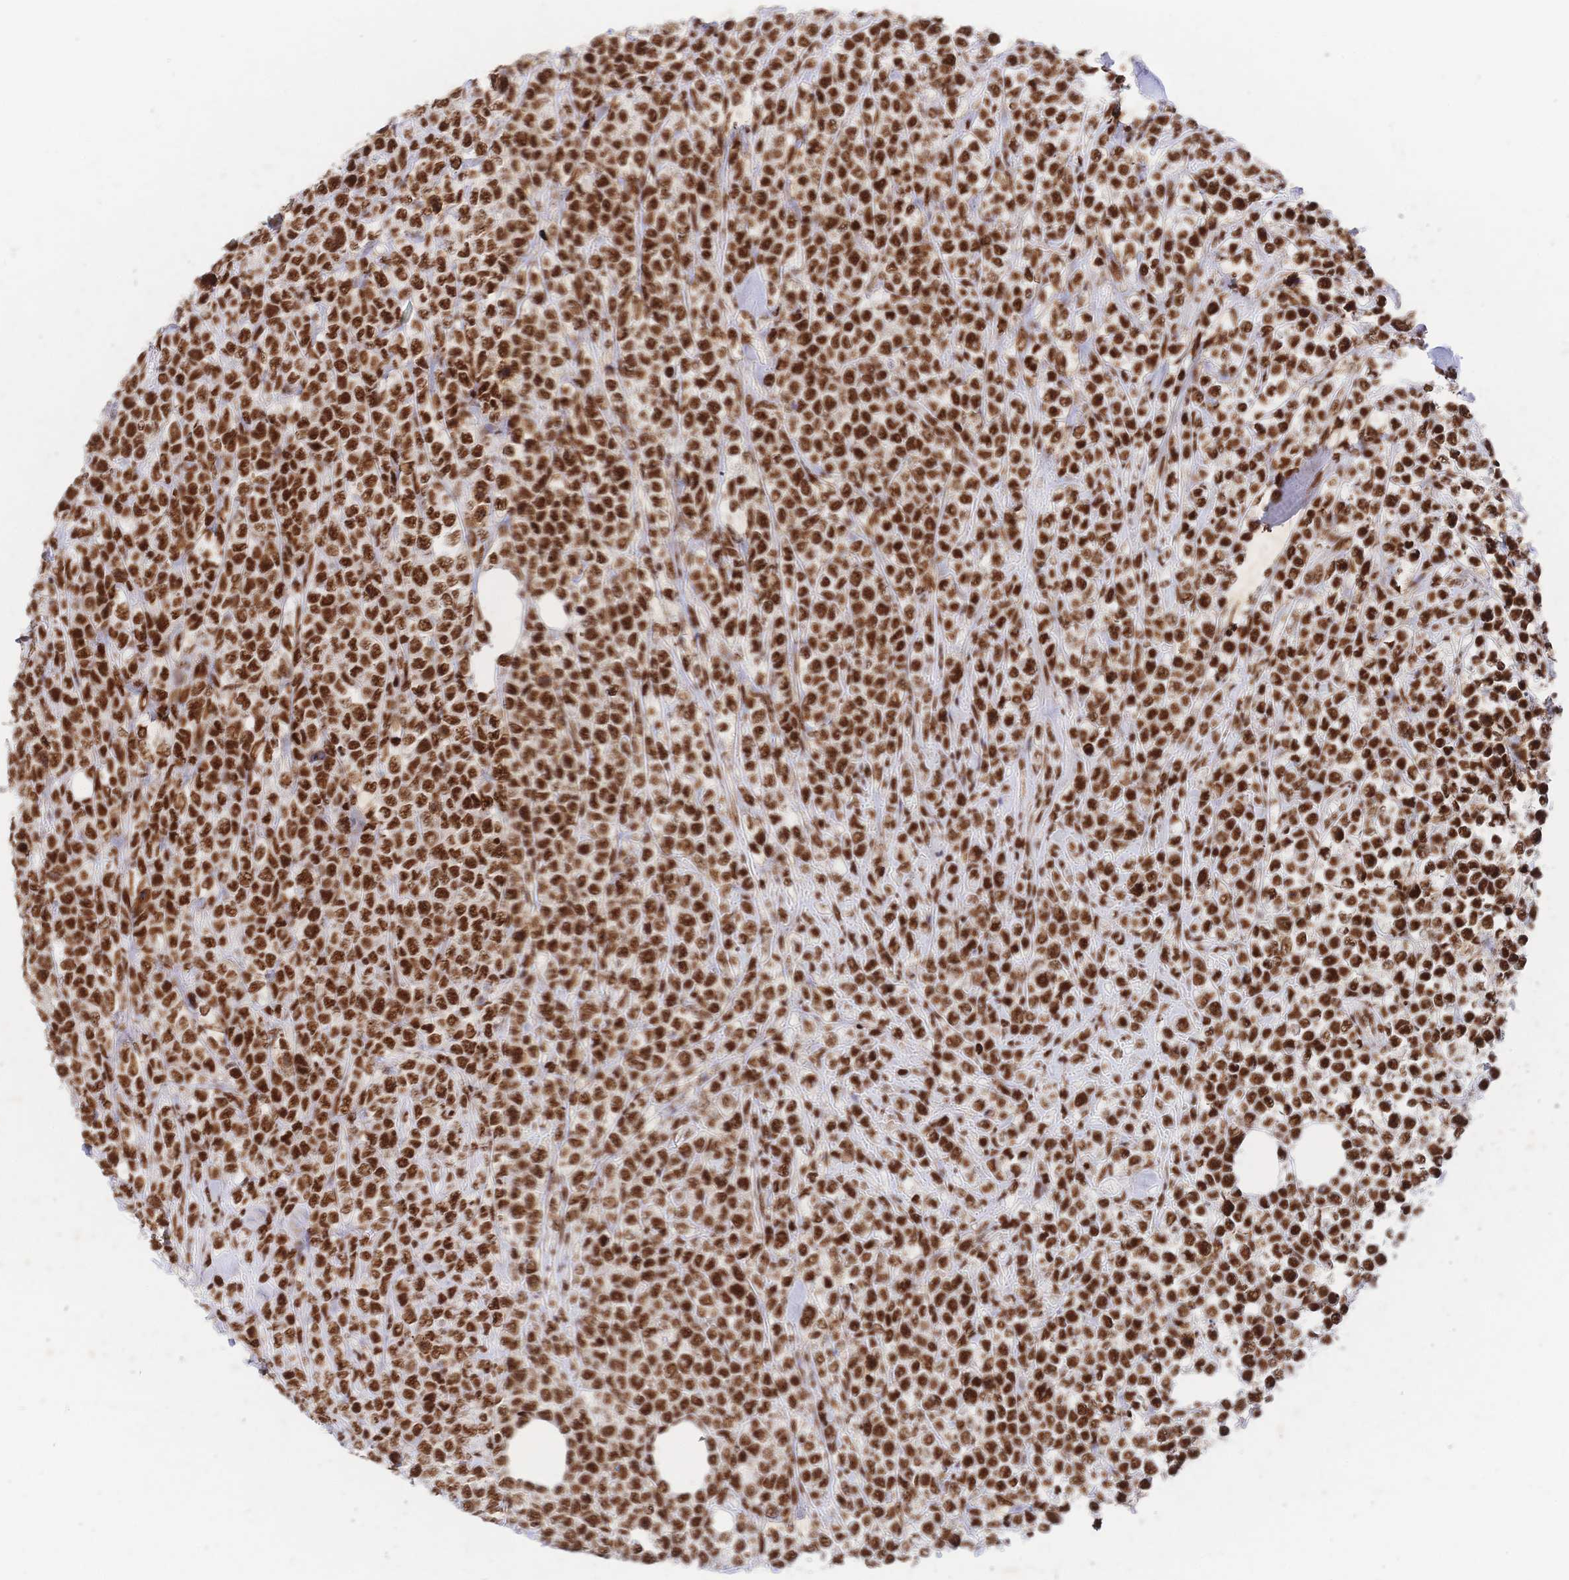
{"staining": {"intensity": "strong", "quantity": ">75%", "location": "nuclear"}, "tissue": "lymphoma", "cell_type": "Tumor cells", "image_type": "cancer", "snomed": [{"axis": "morphology", "description": "Malignant lymphoma, non-Hodgkin's type, High grade"}, {"axis": "topography", "description": "Soft tissue"}], "caption": "Immunohistochemistry (DAB) staining of lymphoma reveals strong nuclear protein expression in about >75% of tumor cells.", "gene": "SRSF1", "patient": {"sex": "female", "age": 56}}